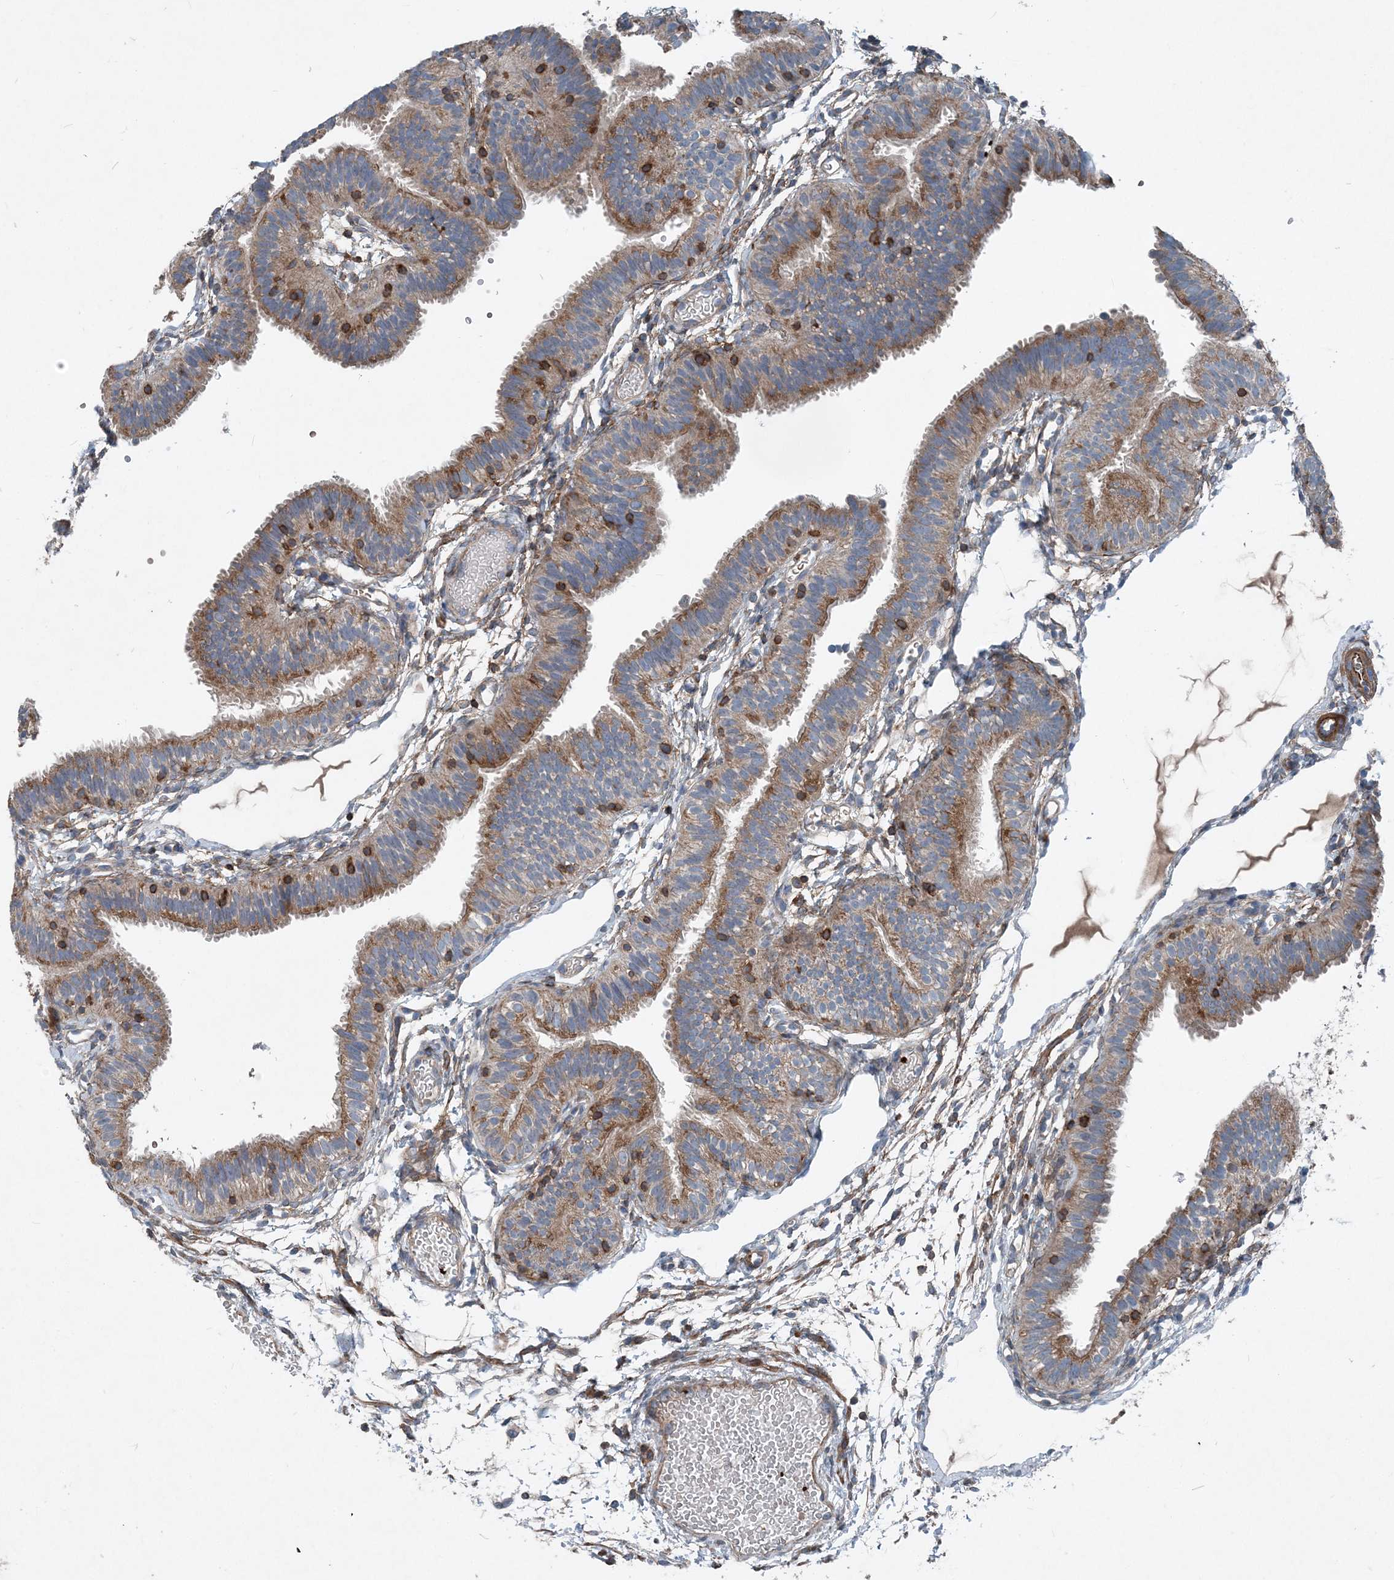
{"staining": {"intensity": "moderate", "quantity": ">75%", "location": "cytoplasmic/membranous"}, "tissue": "fallopian tube", "cell_type": "Glandular cells", "image_type": "normal", "snomed": [{"axis": "morphology", "description": "Normal tissue, NOS"}, {"axis": "topography", "description": "Fallopian tube"}], "caption": "Immunohistochemical staining of normal fallopian tube reveals moderate cytoplasmic/membranous protein expression in about >75% of glandular cells. The protein is shown in brown color, while the nuclei are stained blue.", "gene": "DGUOK", "patient": {"sex": "female", "age": 35}}